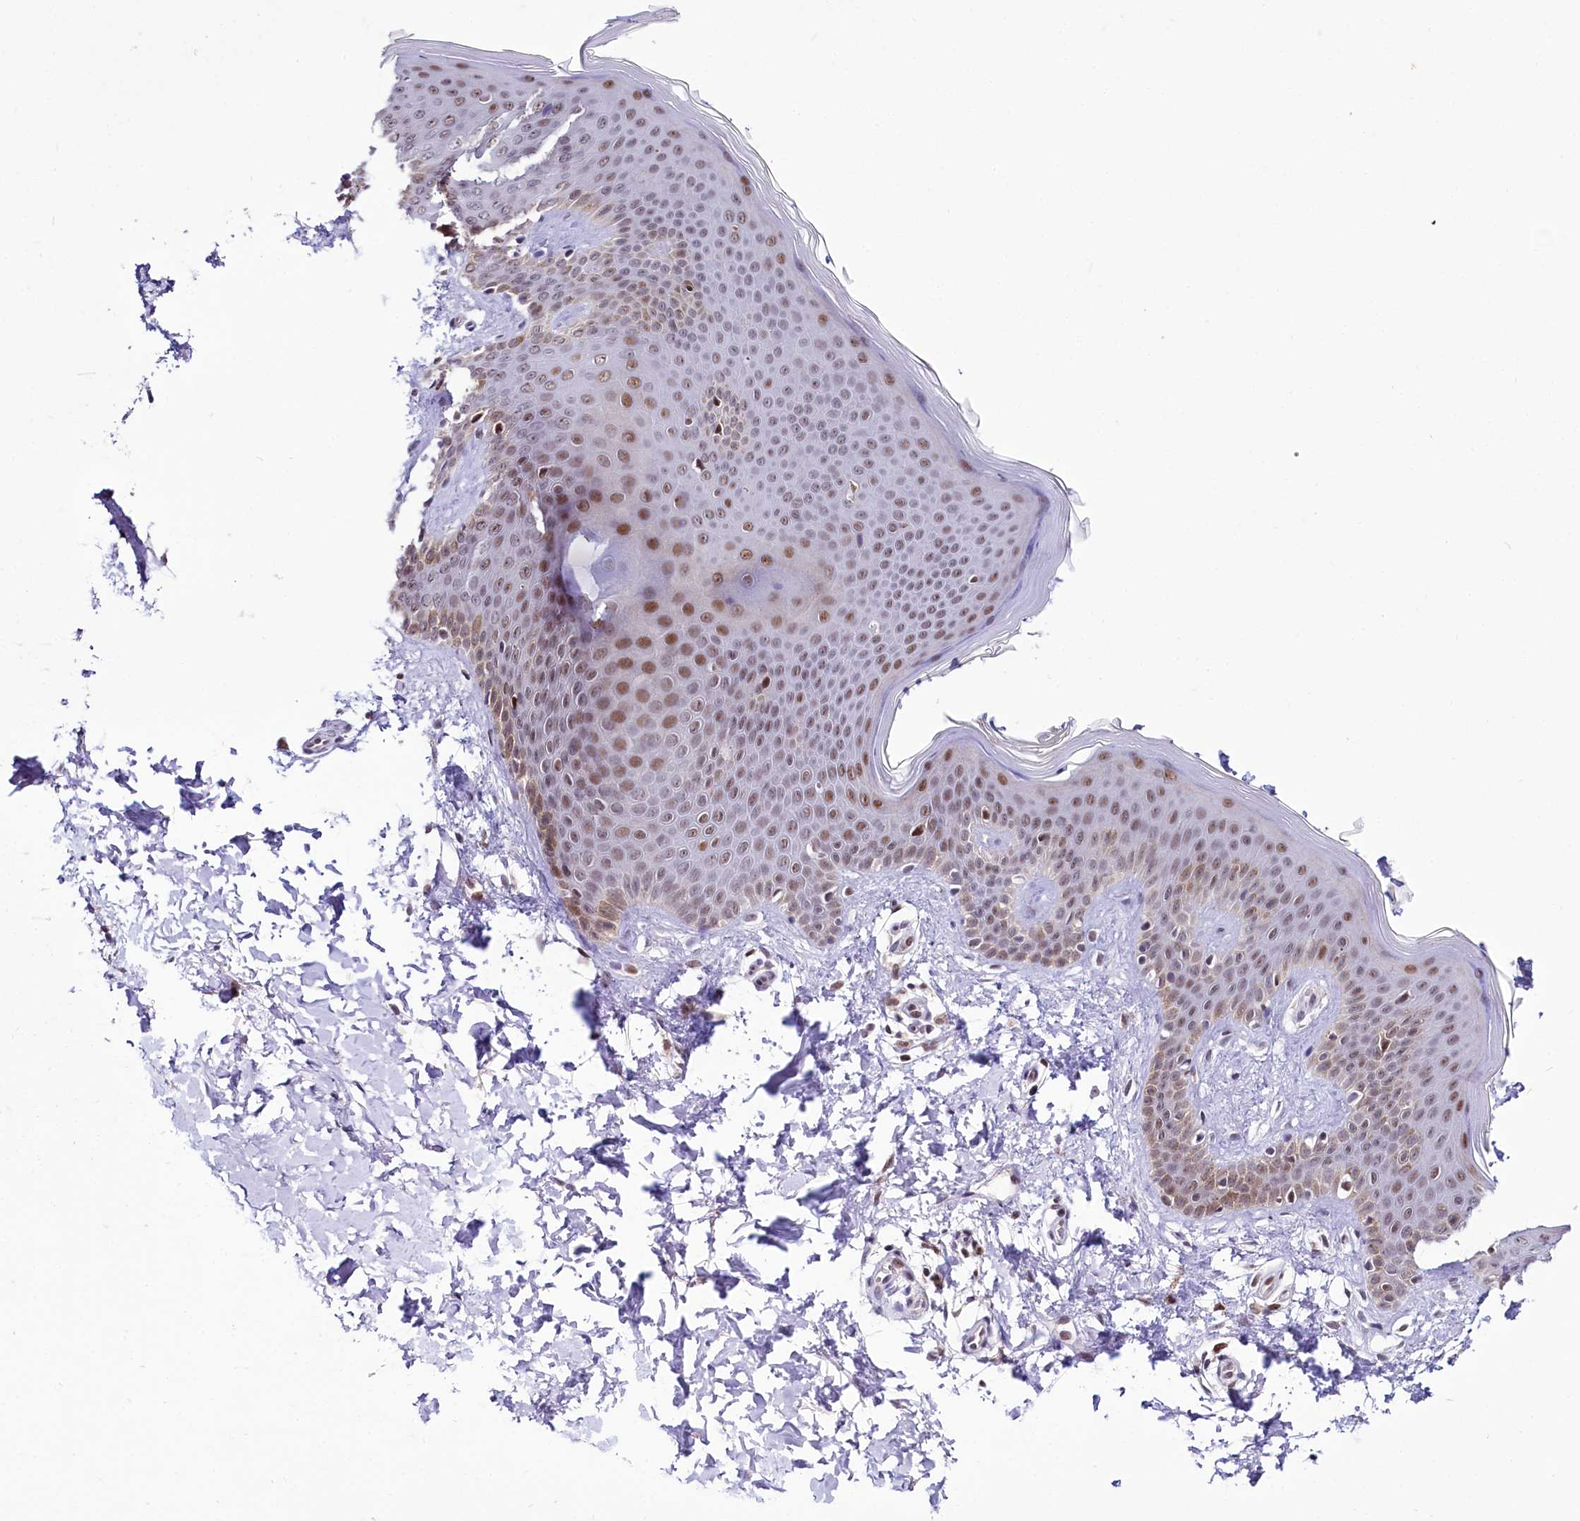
{"staining": {"intensity": "moderate", "quantity": "25%-75%", "location": "nuclear"}, "tissue": "skin", "cell_type": "Fibroblasts", "image_type": "normal", "snomed": [{"axis": "morphology", "description": "Normal tissue, NOS"}, {"axis": "topography", "description": "Skin"}], "caption": "Fibroblasts reveal moderate nuclear positivity in about 25%-75% of cells in normal skin. (DAB IHC, brown staining for protein, blue staining for nuclei).", "gene": "SCAF11", "patient": {"sex": "male", "age": 36}}